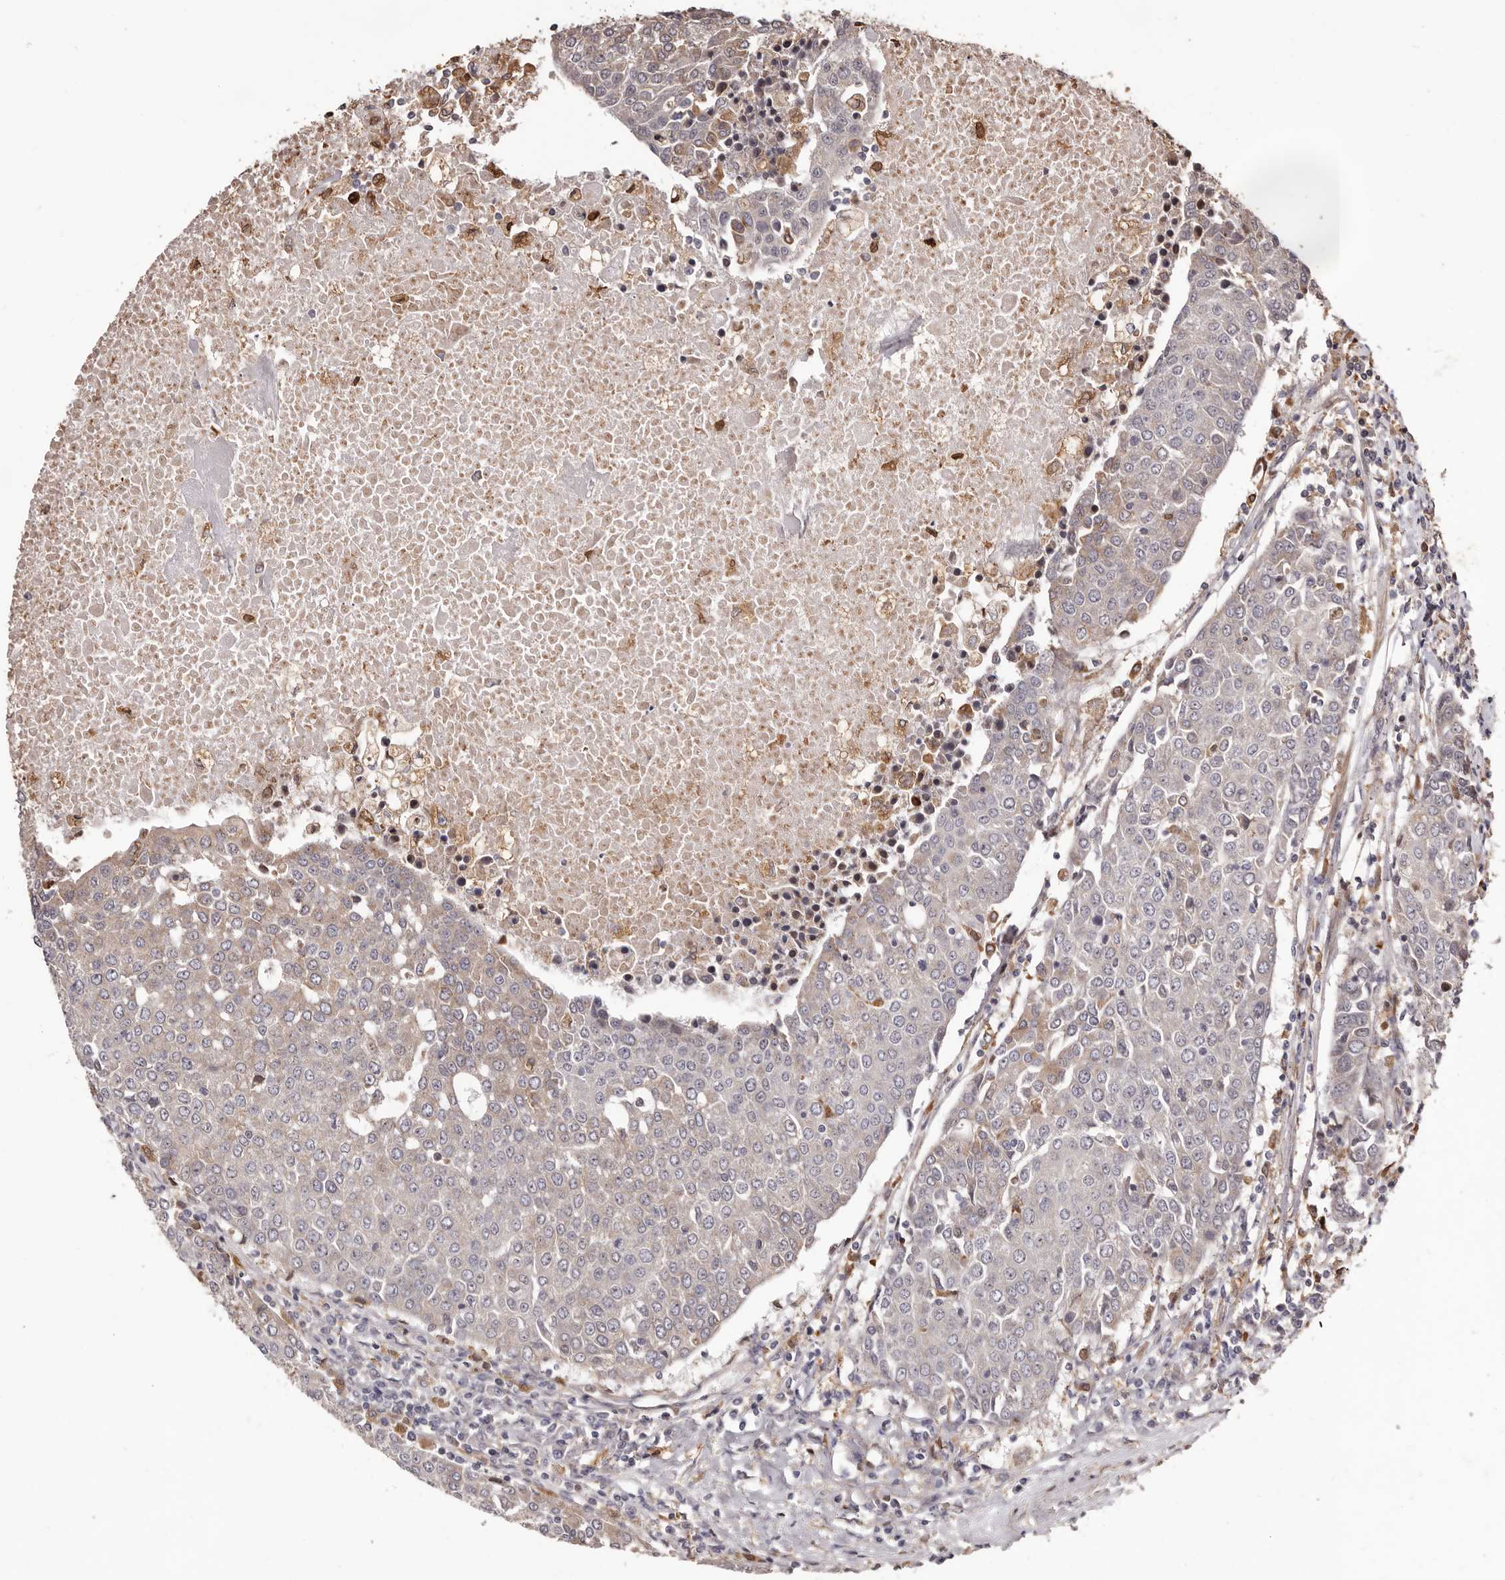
{"staining": {"intensity": "negative", "quantity": "none", "location": "none"}, "tissue": "urothelial cancer", "cell_type": "Tumor cells", "image_type": "cancer", "snomed": [{"axis": "morphology", "description": "Urothelial carcinoma, High grade"}, {"axis": "topography", "description": "Urinary bladder"}], "caption": "Immunohistochemistry (IHC) image of urothelial cancer stained for a protein (brown), which reveals no staining in tumor cells. The staining is performed using DAB (3,3'-diaminobenzidine) brown chromogen with nuclei counter-stained in using hematoxylin.", "gene": "ZCCHC7", "patient": {"sex": "female", "age": 85}}